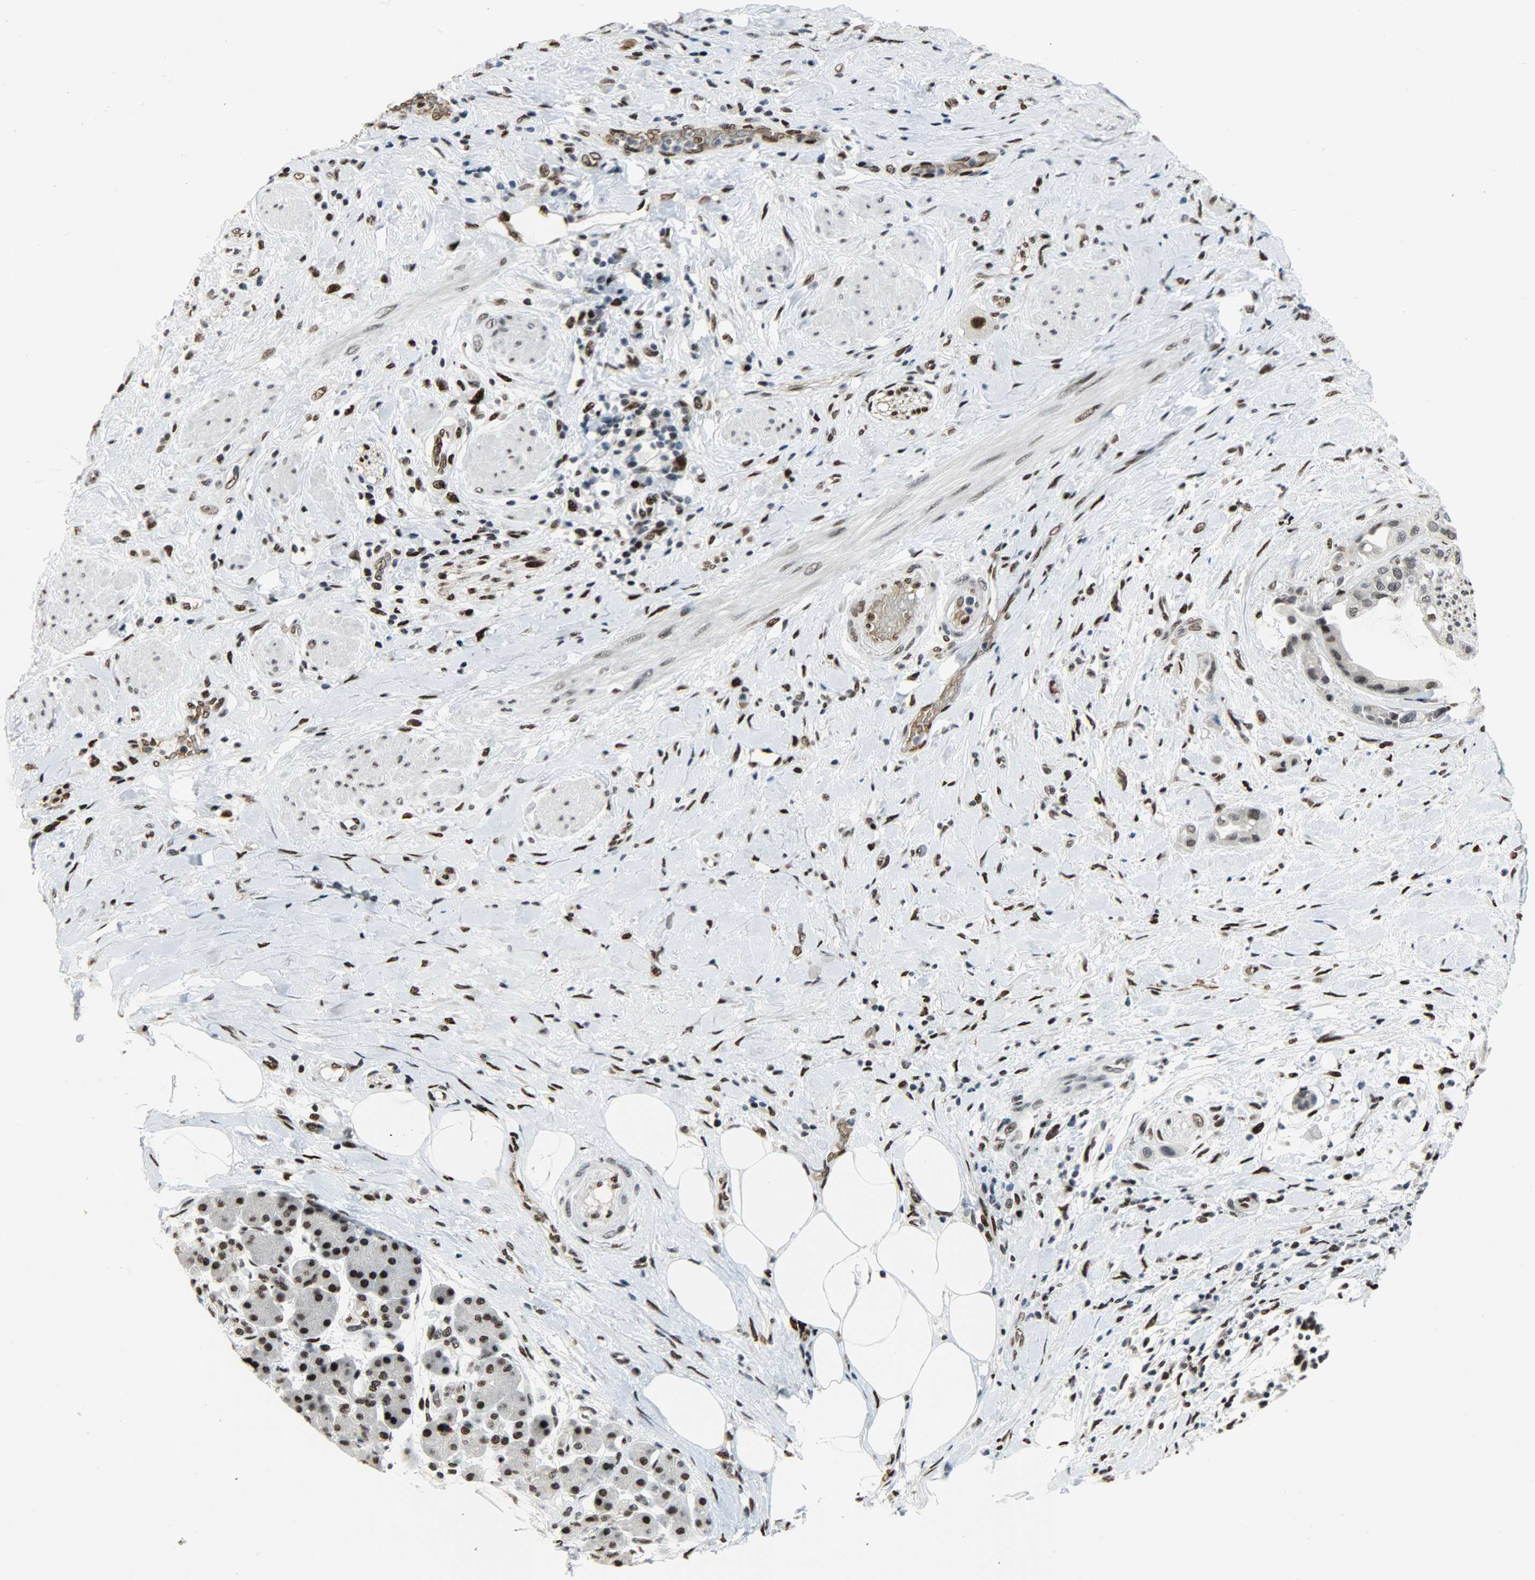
{"staining": {"intensity": "moderate", "quantity": "25%-75%", "location": "cytoplasmic/membranous,nuclear"}, "tissue": "pancreatic cancer", "cell_type": "Tumor cells", "image_type": "cancer", "snomed": [{"axis": "morphology", "description": "Adenocarcinoma, NOS"}, {"axis": "morphology", "description": "Adenocarcinoma, metastatic, NOS"}, {"axis": "topography", "description": "Lymph node"}, {"axis": "topography", "description": "Pancreas"}, {"axis": "topography", "description": "Duodenum"}], "caption": "Immunohistochemical staining of human pancreatic cancer exhibits medium levels of moderate cytoplasmic/membranous and nuclear protein expression in approximately 25%-75% of tumor cells.", "gene": "SNAI1", "patient": {"sex": "female", "age": 64}}